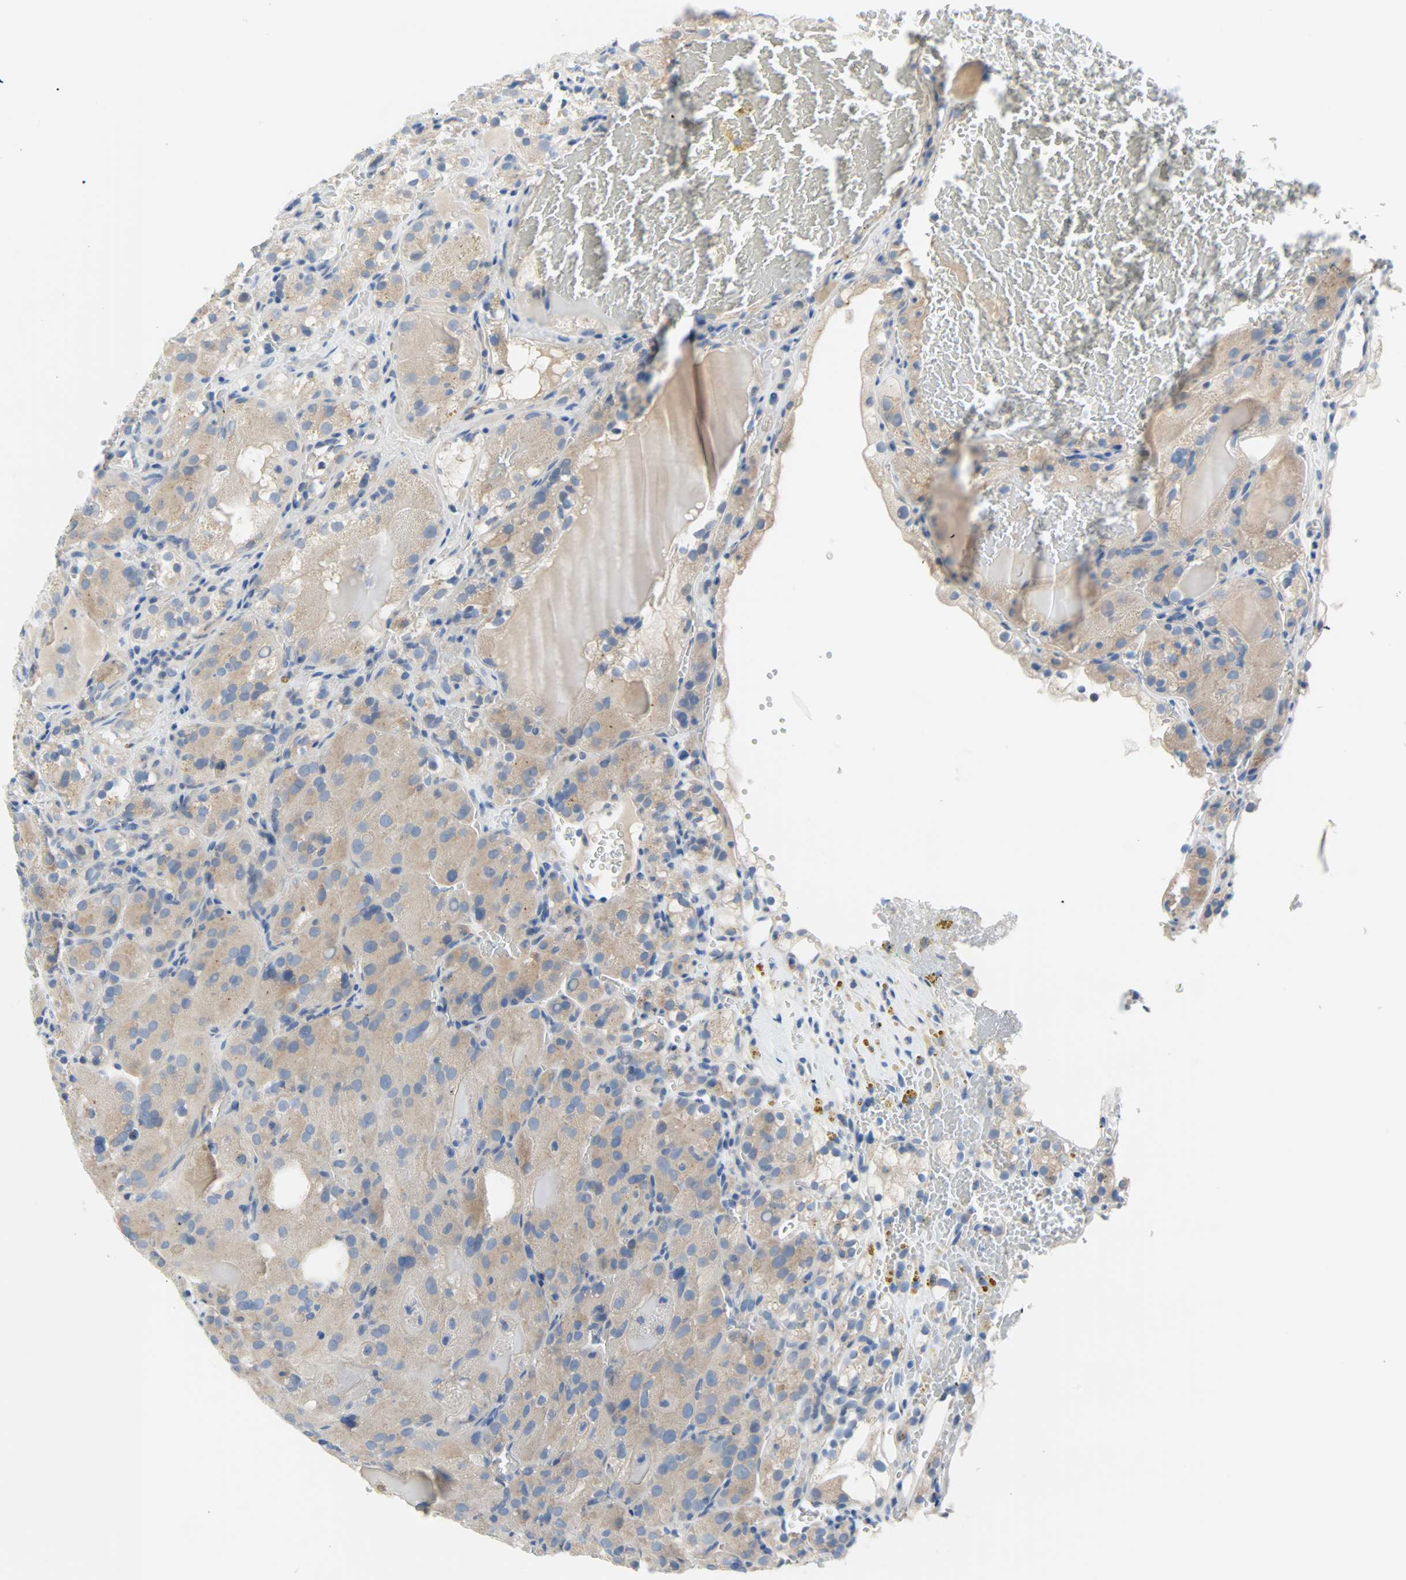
{"staining": {"intensity": "weak", "quantity": "25%-75%", "location": "cytoplasmic/membranous"}, "tissue": "renal cancer", "cell_type": "Tumor cells", "image_type": "cancer", "snomed": [{"axis": "morphology", "description": "Normal tissue, NOS"}, {"axis": "morphology", "description": "Adenocarcinoma, NOS"}, {"axis": "topography", "description": "Kidney"}], "caption": "Protein analysis of renal cancer (adenocarcinoma) tissue reveals weak cytoplasmic/membranous staining in approximately 25%-75% of tumor cells.", "gene": "PDPN", "patient": {"sex": "male", "age": 61}}